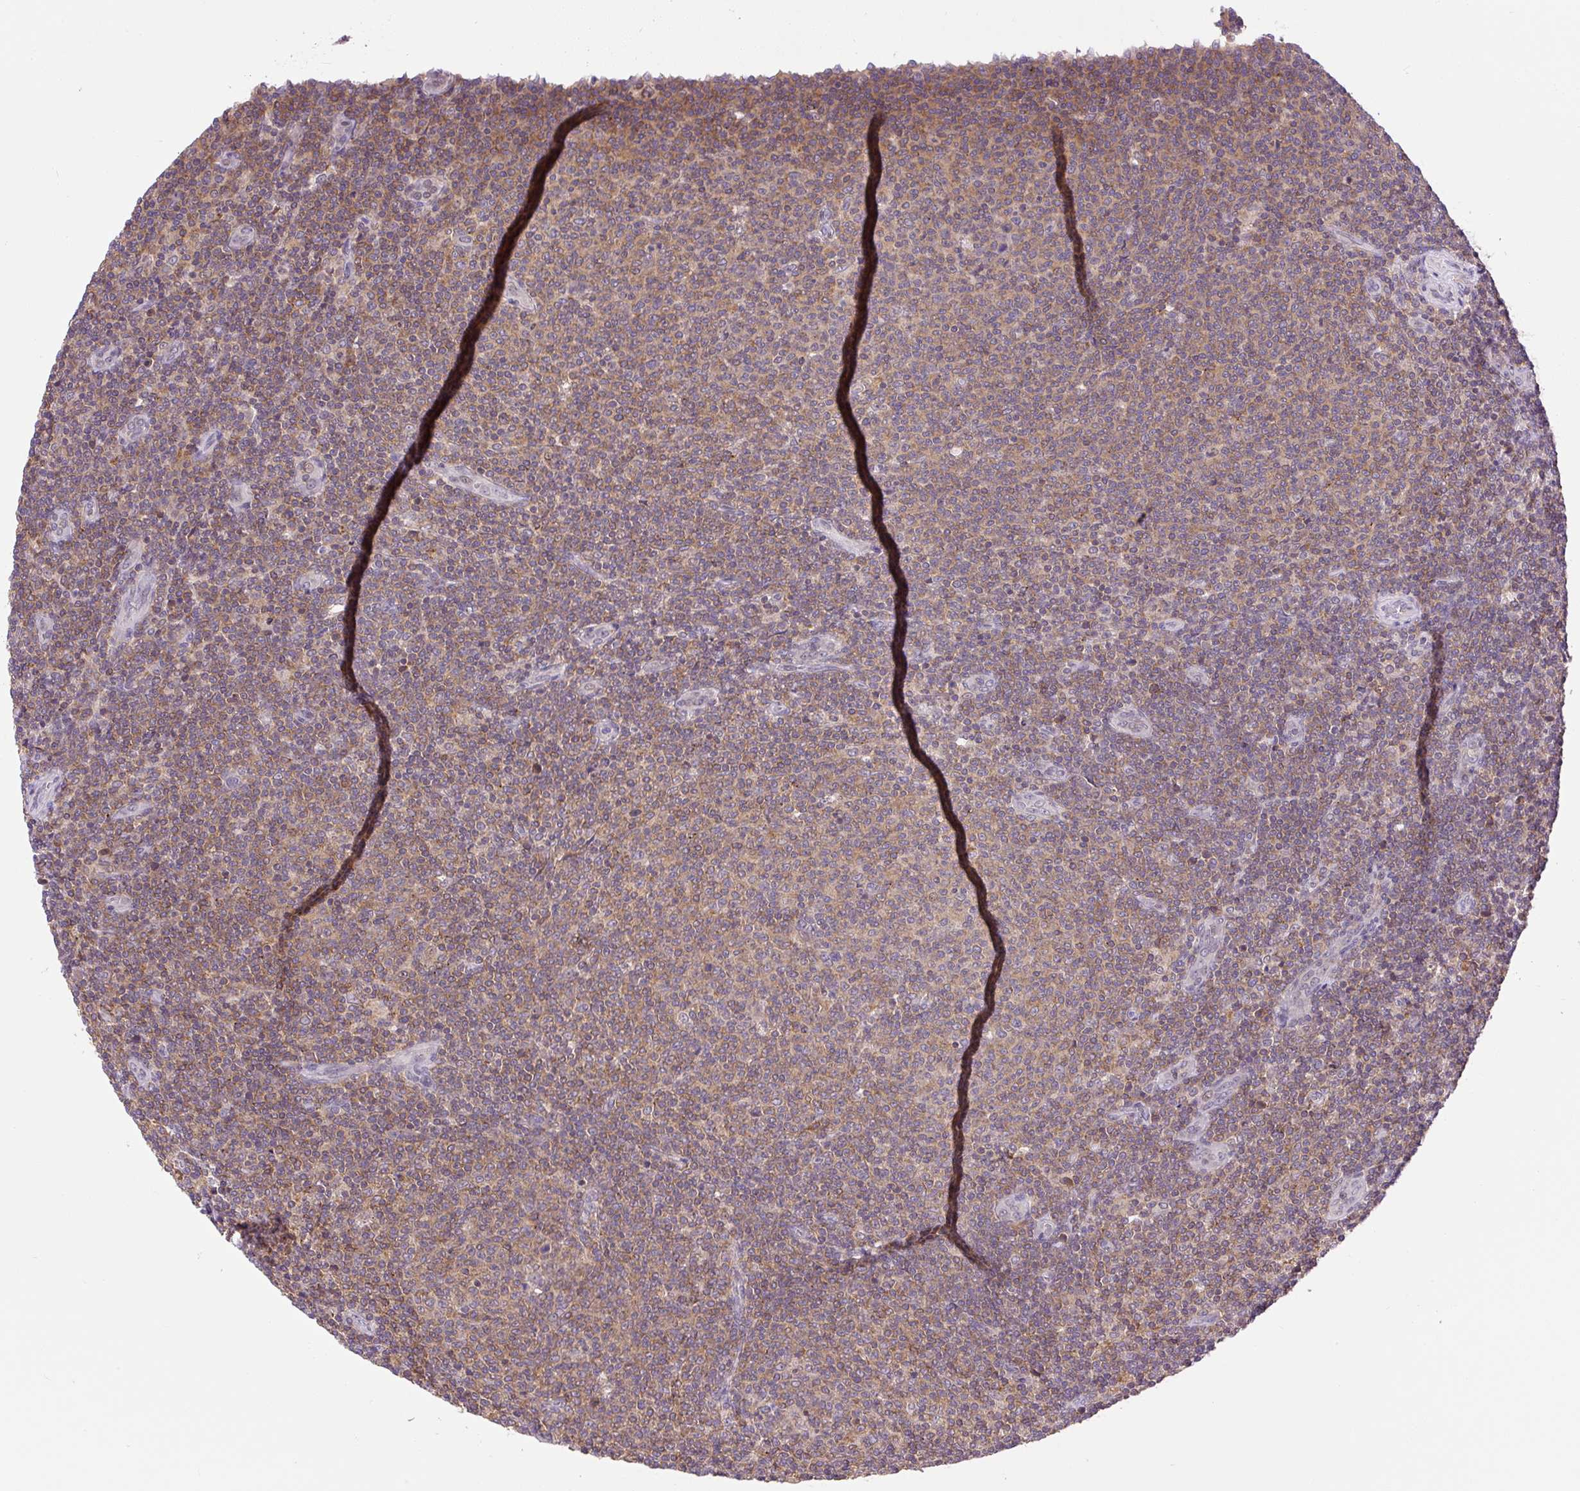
{"staining": {"intensity": "moderate", "quantity": ">75%", "location": "cytoplasmic/membranous"}, "tissue": "lymphoma", "cell_type": "Tumor cells", "image_type": "cancer", "snomed": [{"axis": "morphology", "description": "Malignant lymphoma, non-Hodgkin's type, Low grade"}, {"axis": "topography", "description": "Lymph node"}], "caption": "Approximately >75% of tumor cells in human lymphoma demonstrate moderate cytoplasmic/membranous protein positivity as visualized by brown immunohistochemical staining.", "gene": "CARD11", "patient": {"sex": "male", "age": 66}}